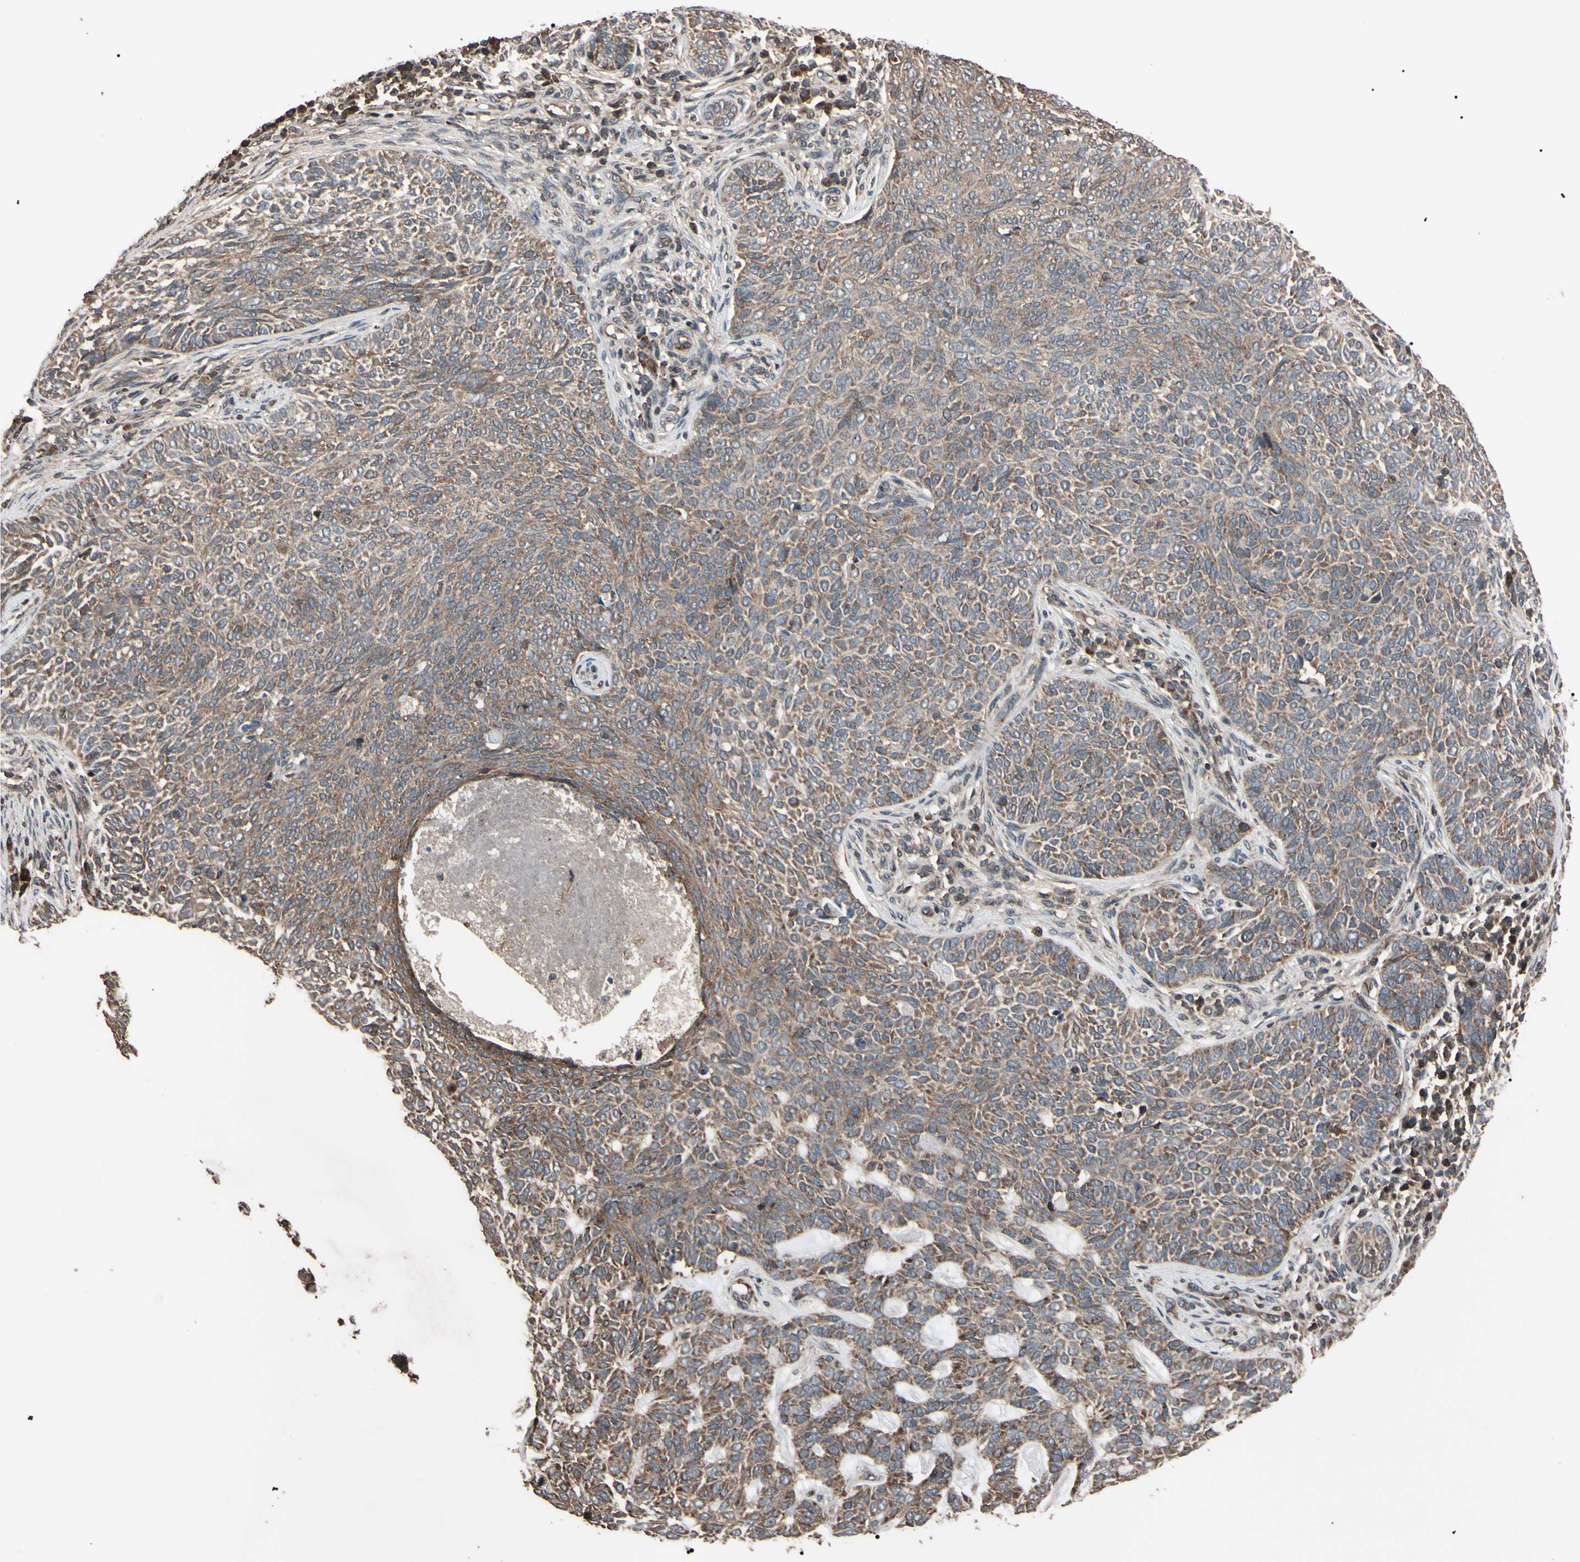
{"staining": {"intensity": "moderate", "quantity": ">75%", "location": "cytoplasmic/membranous"}, "tissue": "skin cancer", "cell_type": "Tumor cells", "image_type": "cancer", "snomed": [{"axis": "morphology", "description": "Basal cell carcinoma"}, {"axis": "topography", "description": "Skin"}], "caption": "Immunohistochemical staining of basal cell carcinoma (skin) shows moderate cytoplasmic/membranous protein positivity in about >75% of tumor cells. The staining is performed using DAB brown chromogen to label protein expression. The nuclei are counter-stained blue using hematoxylin.", "gene": "TNFRSF1A", "patient": {"sex": "male", "age": 87}}